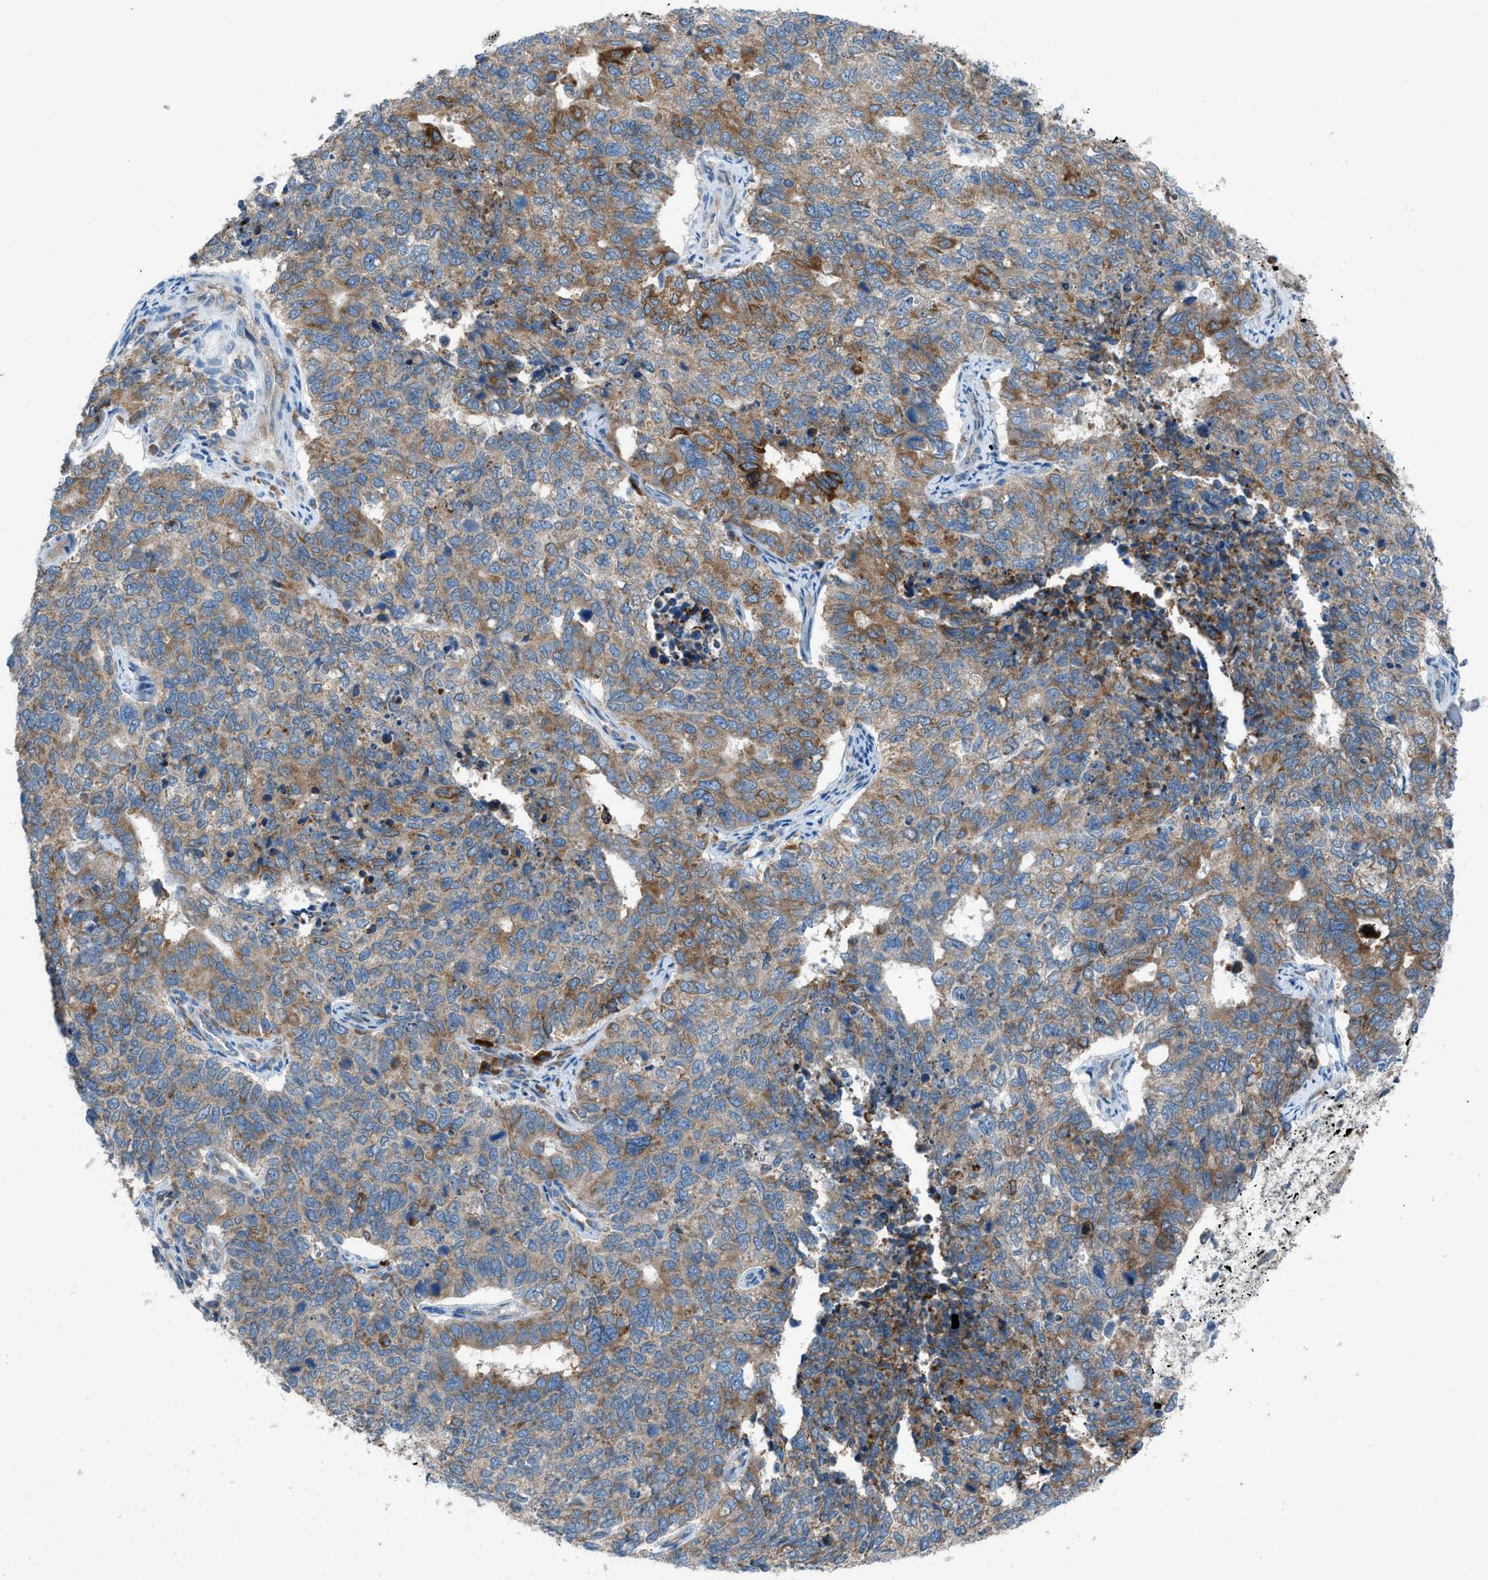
{"staining": {"intensity": "moderate", "quantity": ">75%", "location": "cytoplasmic/membranous"}, "tissue": "cervical cancer", "cell_type": "Tumor cells", "image_type": "cancer", "snomed": [{"axis": "morphology", "description": "Squamous cell carcinoma, NOS"}, {"axis": "topography", "description": "Cervix"}], "caption": "Immunohistochemical staining of cervical cancer displays medium levels of moderate cytoplasmic/membranous positivity in approximately >75% of tumor cells.", "gene": "HEG1", "patient": {"sex": "female", "age": 63}}